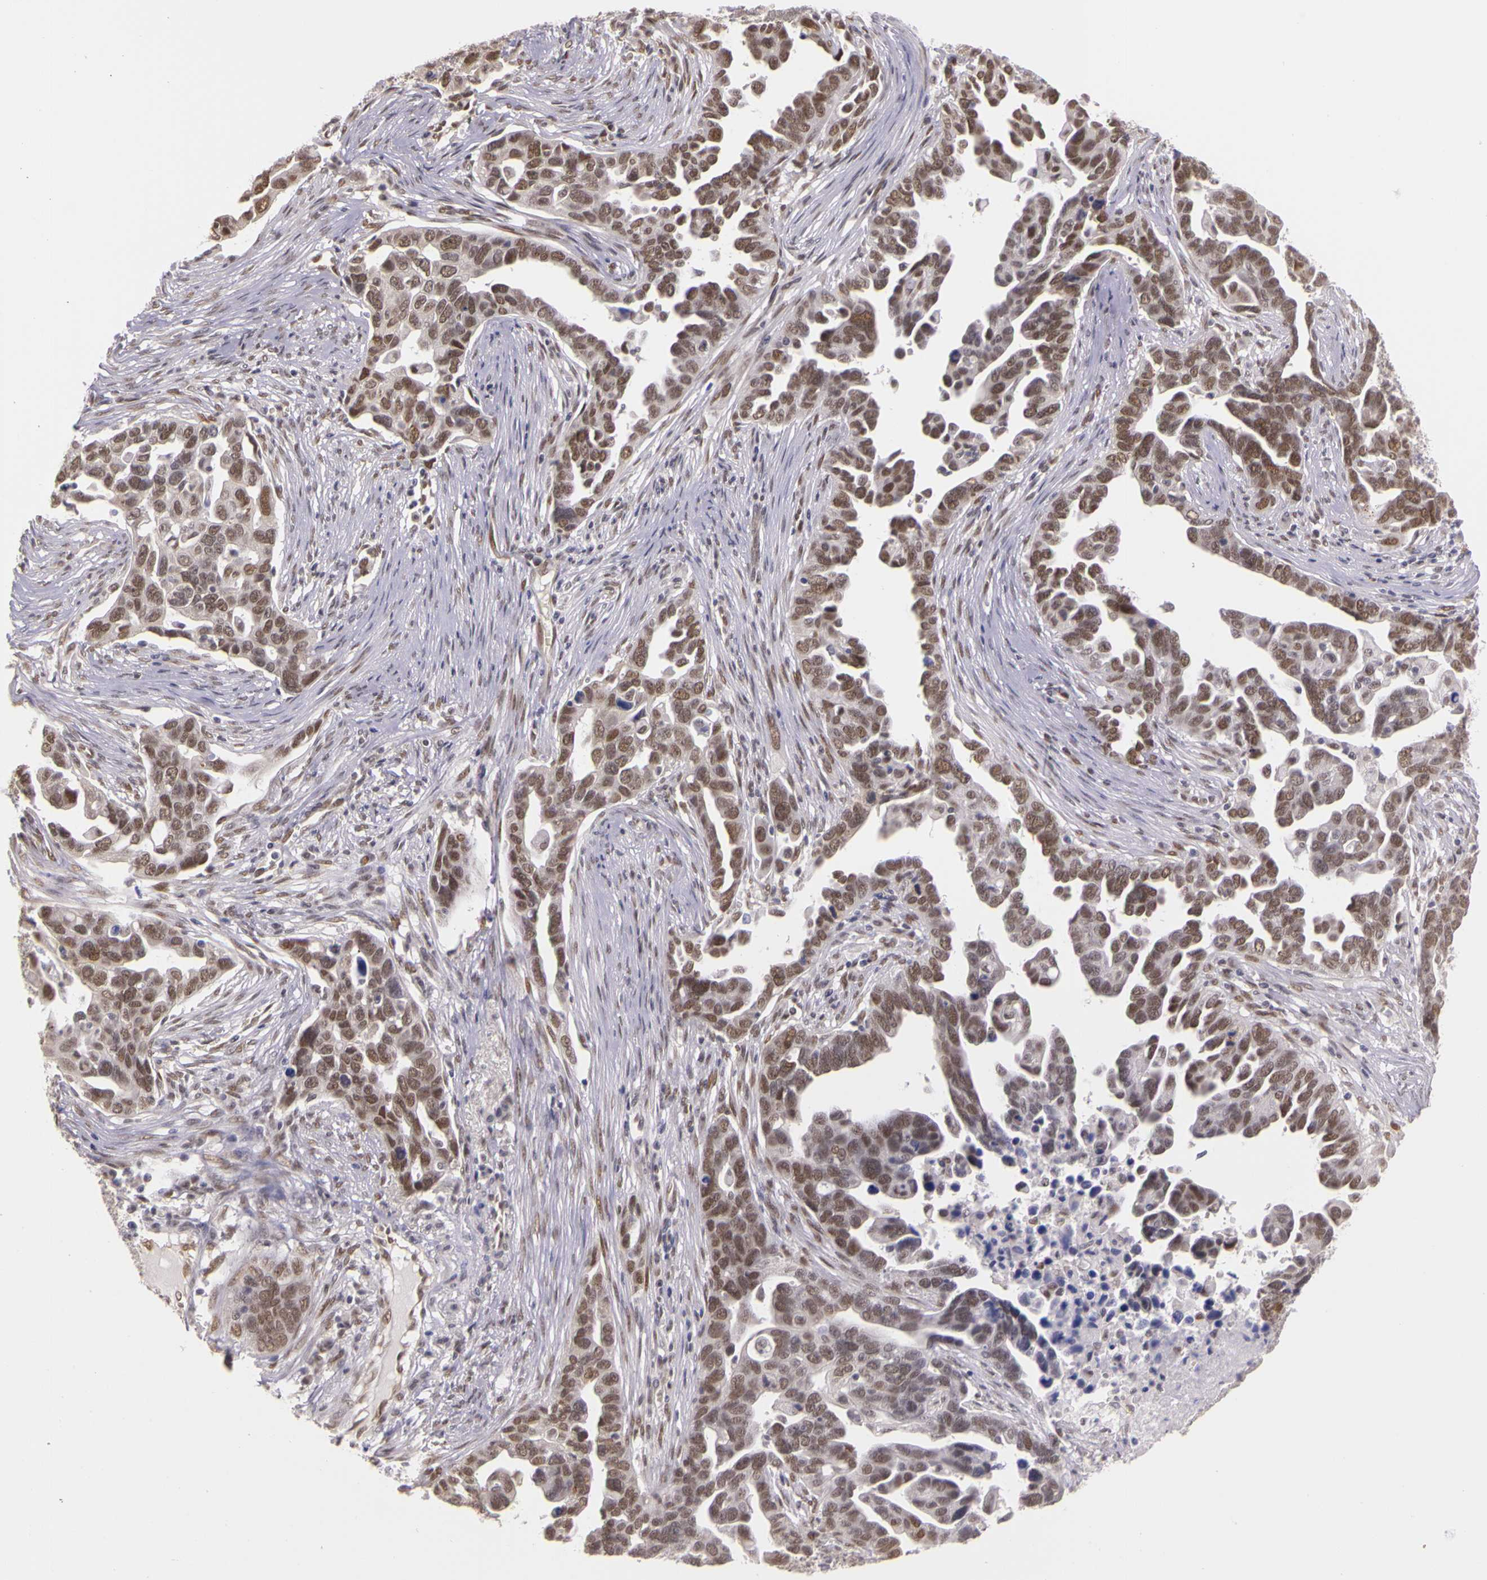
{"staining": {"intensity": "moderate", "quantity": ">75%", "location": "nuclear"}, "tissue": "ovarian cancer", "cell_type": "Tumor cells", "image_type": "cancer", "snomed": [{"axis": "morphology", "description": "Cystadenocarcinoma, serous, NOS"}, {"axis": "topography", "description": "Ovary"}], "caption": "Ovarian cancer was stained to show a protein in brown. There is medium levels of moderate nuclear staining in approximately >75% of tumor cells. The staining is performed using DAB brown chromogen to label protein expression. The nuclei are counter-stained blue using hematoxylin.", "gene": "WDR13", "patient": {"sex": "female", "age": 54}}